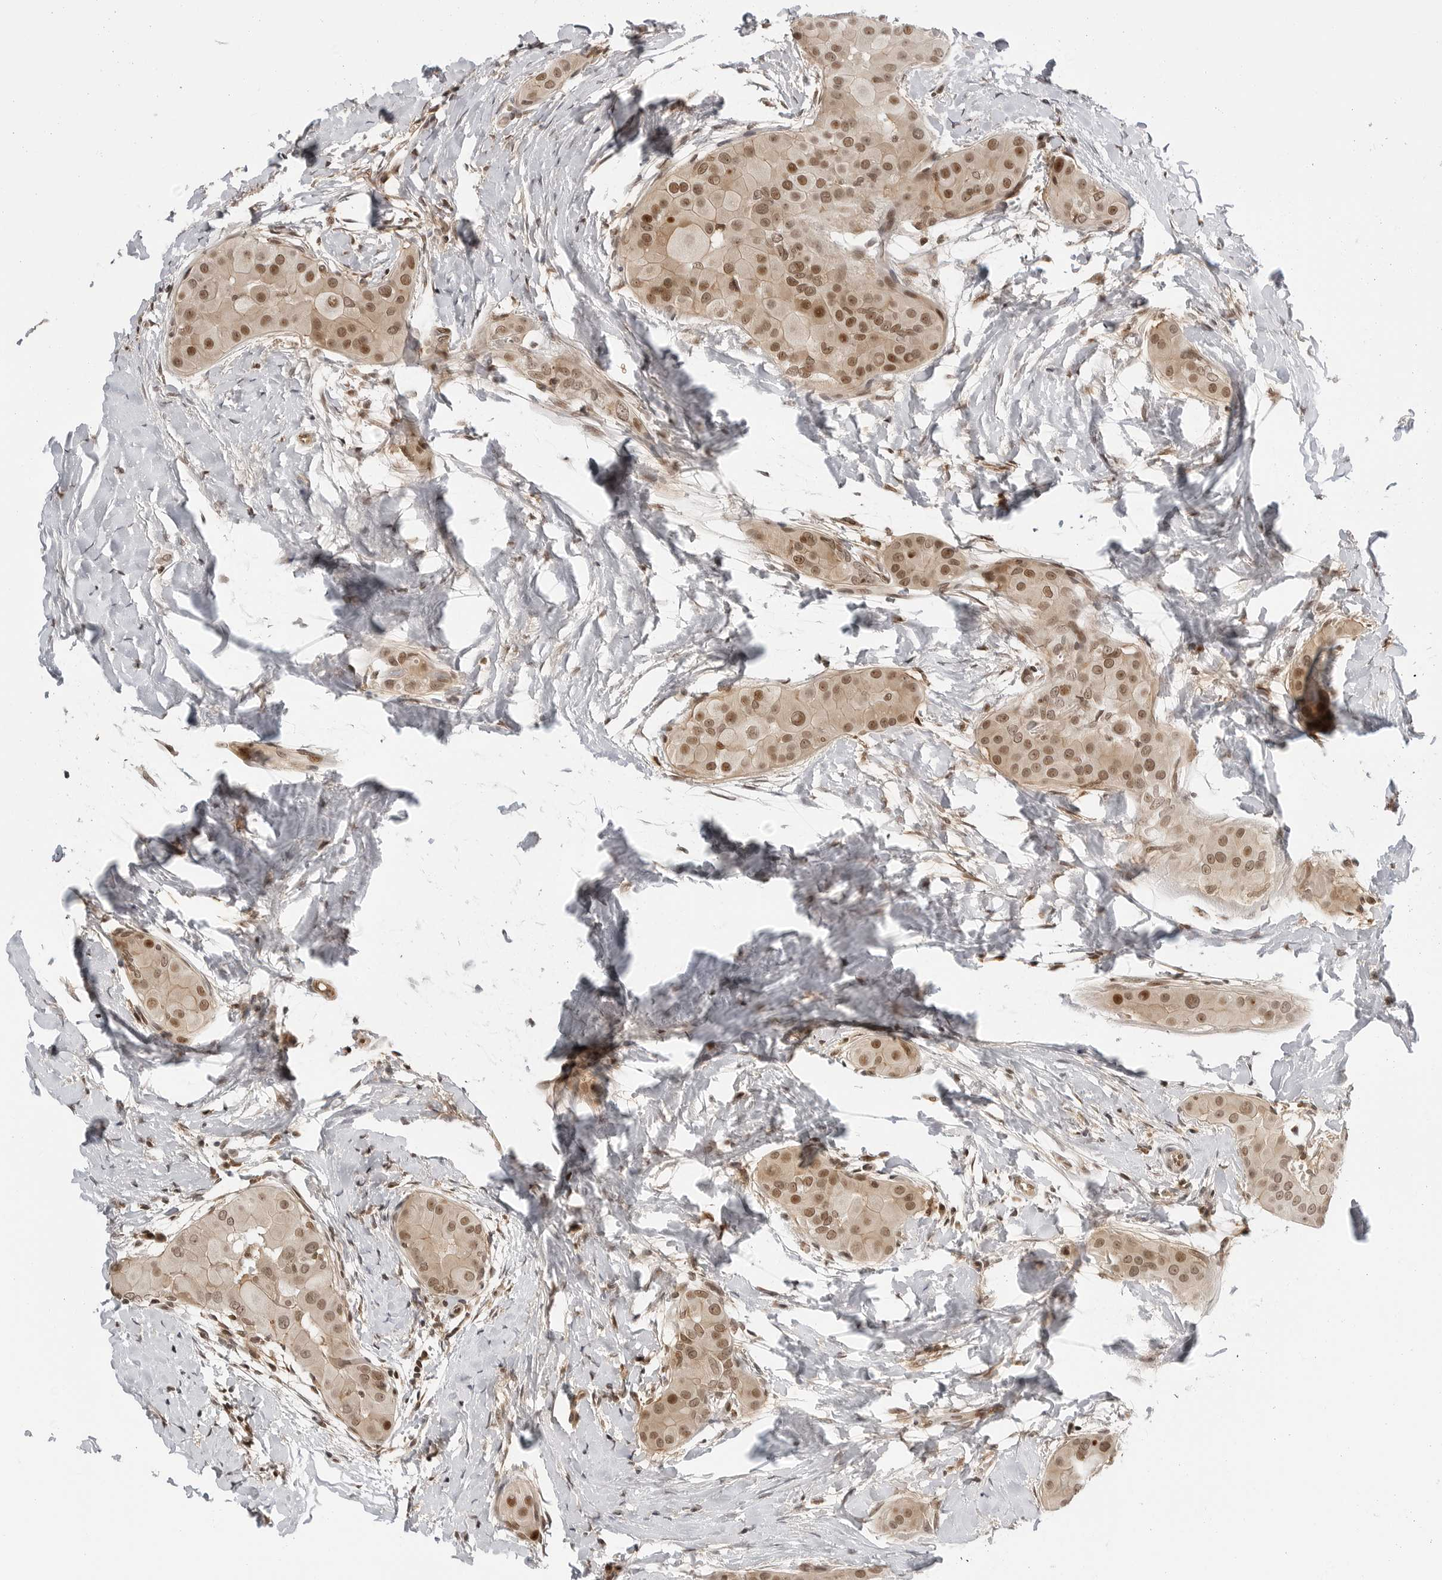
{"staining": {"intensity": "moderate", "quantity": ">75%", "location": "cytoplasmic/membranous,nuclear"}, "tissue": "thyroid cancer", "cell_type": "Tumor cells", "image_type": "cancer", "snomed": [{"axis": "morphology", "description": "Papillary adenocarcinoma, NOS"}, {"axis": "topography", "description": "Thyroid gland"}], "caption": "A high-resolution micrograph shows IHC staining of thyroid papillary adenocarcinoma, which demonstrates moderate cytoplasmic/membranous and nuclear positivity in approximately >75% of tumor cells.", "gene": "C8orf33", "patient": {"sex": "male", "age": 33}}